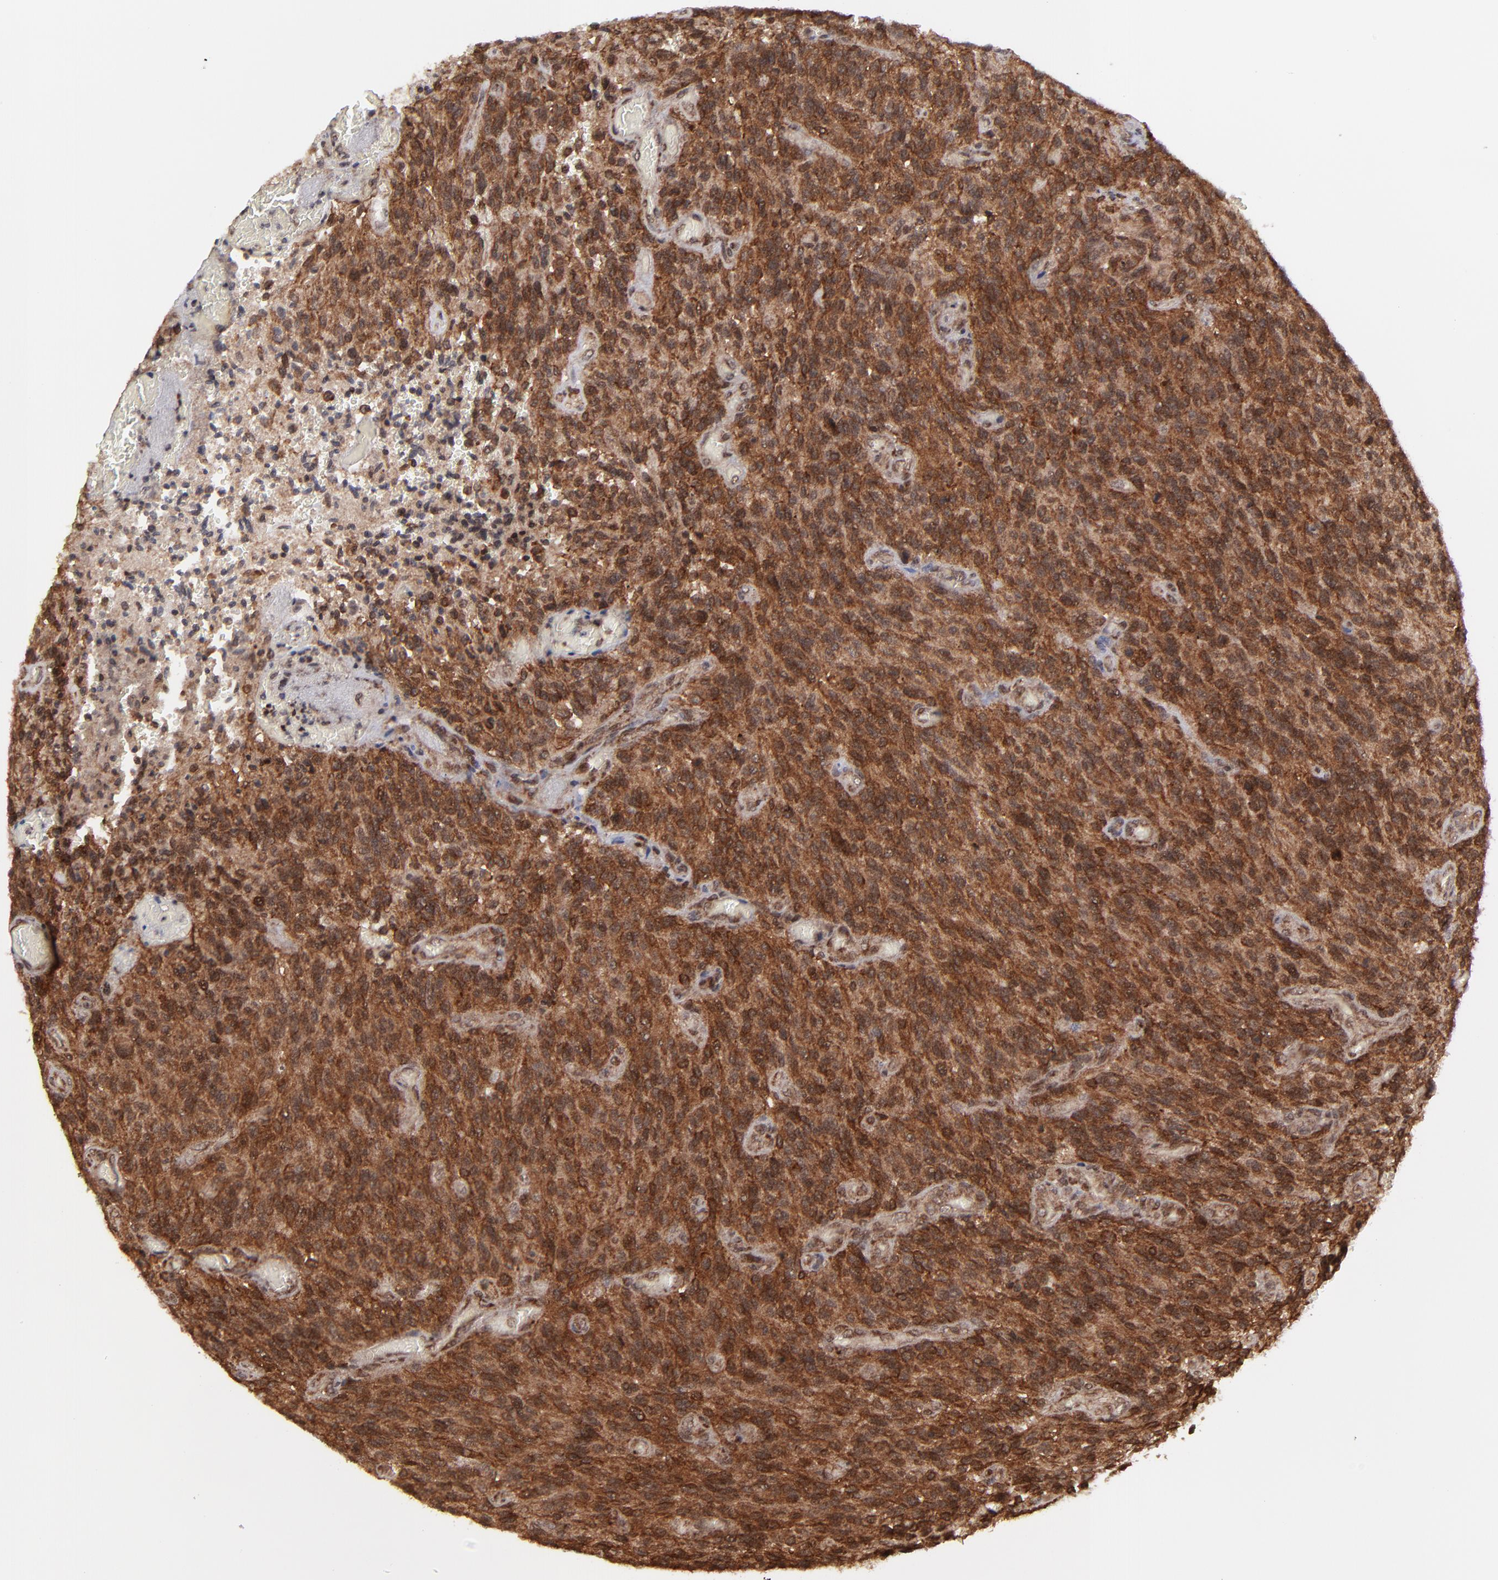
{"staining": {"intensity": "strong", "quantity": ">75%", "location": "cytoplasmic/membranous,nuclear"}, "tissue": "glioma", "cell_type": "Tumor cells", "image_type": "cancer", "snomed": [{"axis": "morphology", "description": "Normal tissue, NOS"}, {"axis": "morphology", "description": "Glioma, malignant, High grade"}, {"axis": "topography", "description": "Cerebral cortex"}], "caption": "Immunohistochemistry (IHC) photomicrograph of human glioma stained for a protein (brown), which displays high levels of strong cytoplasmic/membranous and nuclear staining in about >75% of tumor cells.", "gene": "RGS6", "patient": {"sex": "male", "age": 56}}